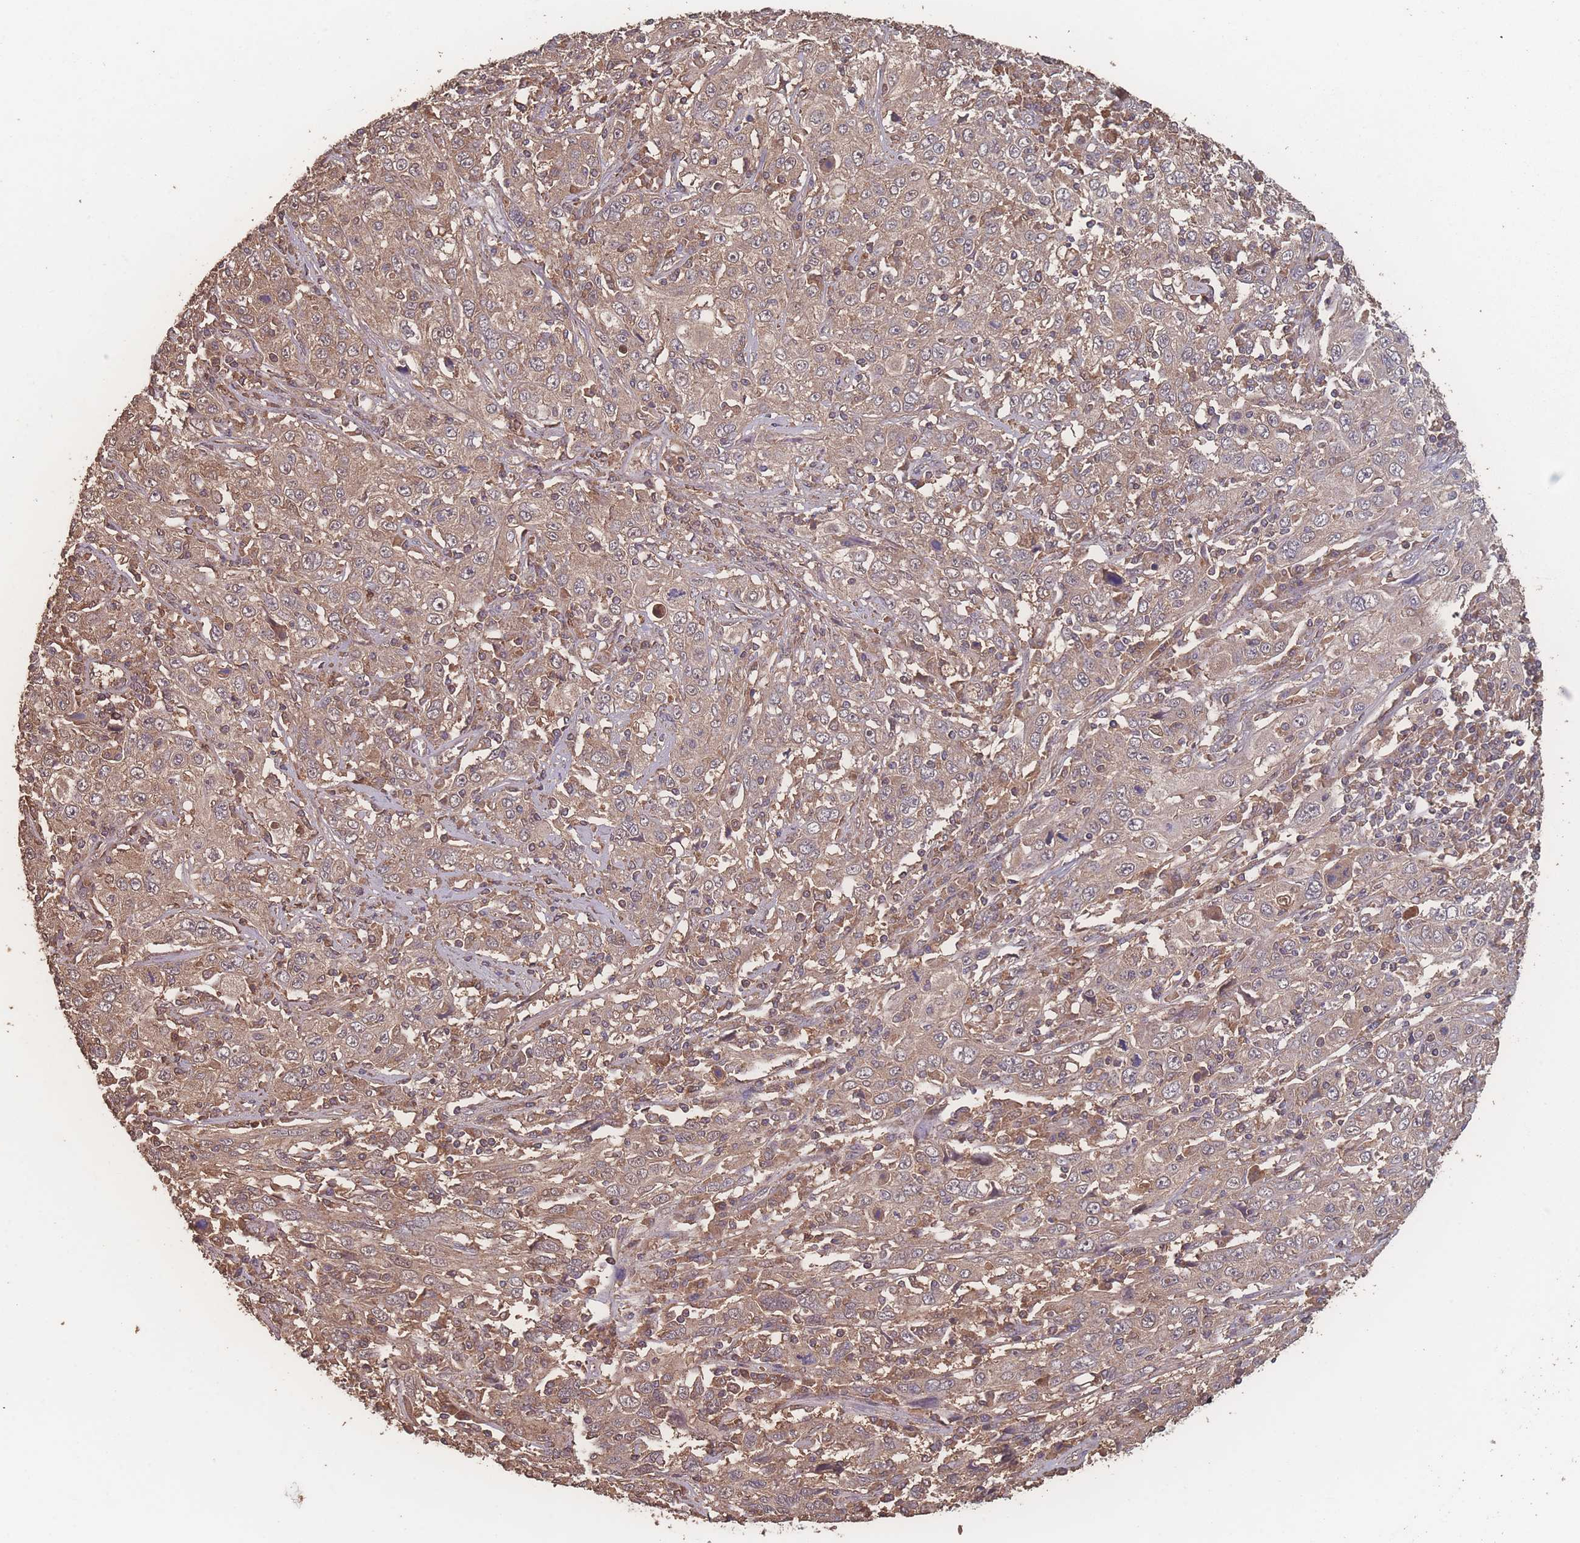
{"staining": {"intensity": "weak", "quantity": "25%-75%", "location": "cytoplasmic/membranous"}, "tissue": "cervical cancer", "cell_type": "Tumor cells", "image_type": "cancer", "snomed": [{"axis": "morphology", "description": "Squamous cell carcinoma, NOS"}, {"axis": "topography", "description": "Cervix"}], "caption": "Immunohistochemistry of human cervical cancer (squamous cell carcinoma) shows low levels of weak cytoplasmic/membranous staining in approximately 25%-75% of tumor cells. (DAB (3,3'-diaminobenzidine) IHC, brown staining for protein, blue staining for nuclei).", "gene": "ATXN10", "patient": {"sex": "female", "age": 46}}